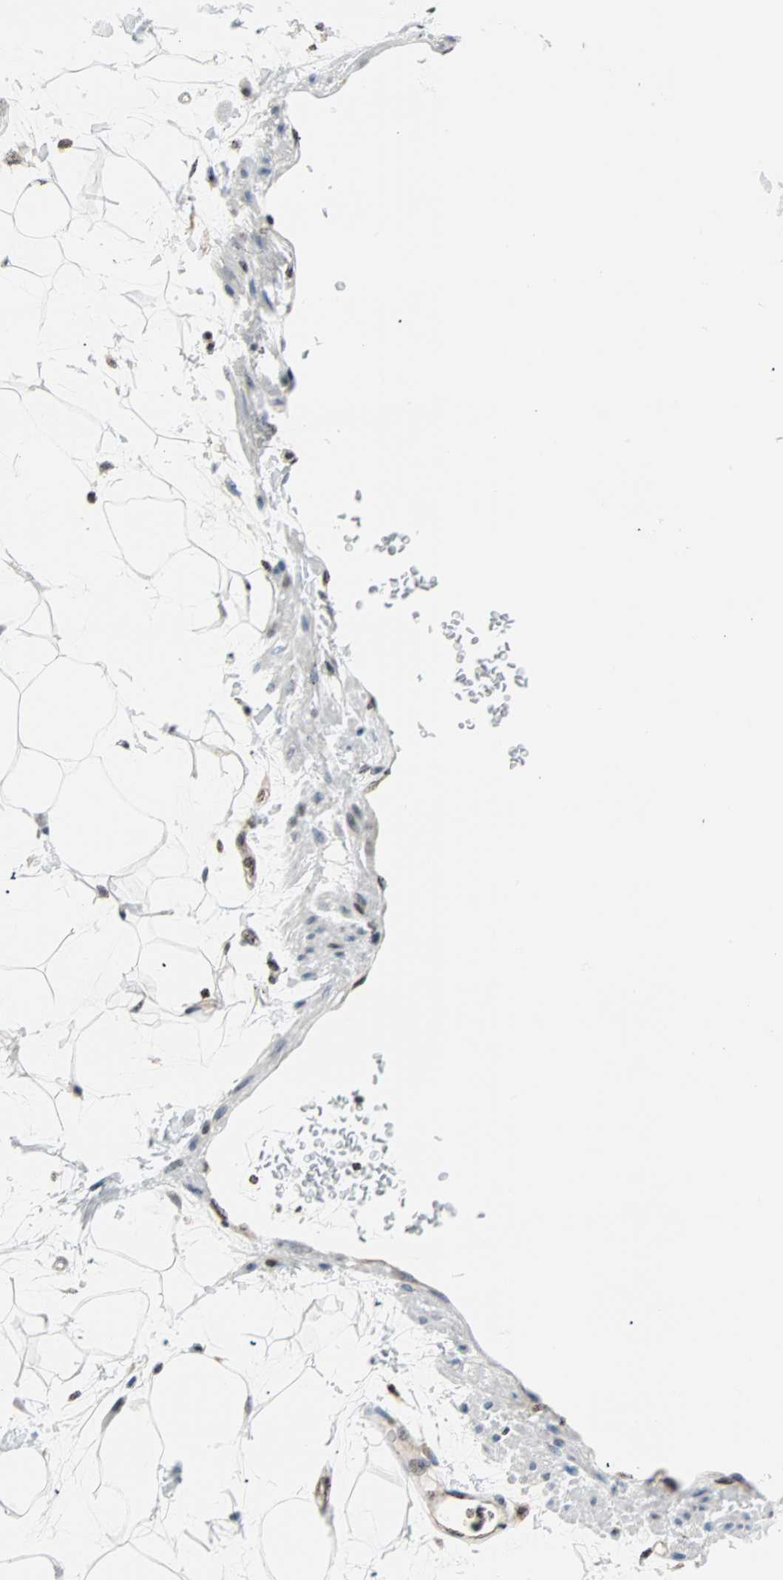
{"staining": {"intensity": "negative", "quantity": "none", "location": "none"}, "tissue": "adipose tissue", "cell_type": "Adipocytes", "image_type": "normal", "snomed": [{"axis": "morphology", "description": "Normal tissue, NOS"}, {"axis": "topography", "description": "Soft tissue"}], "caption": "High power microscopy histopathology image of an immunohistochemistry (IHC) image of unremarkable adipose tissue, revealing no significant positivity in adipocytes.", "gene": "CENPA", "patient": {"sex": "male", "age": 72}}